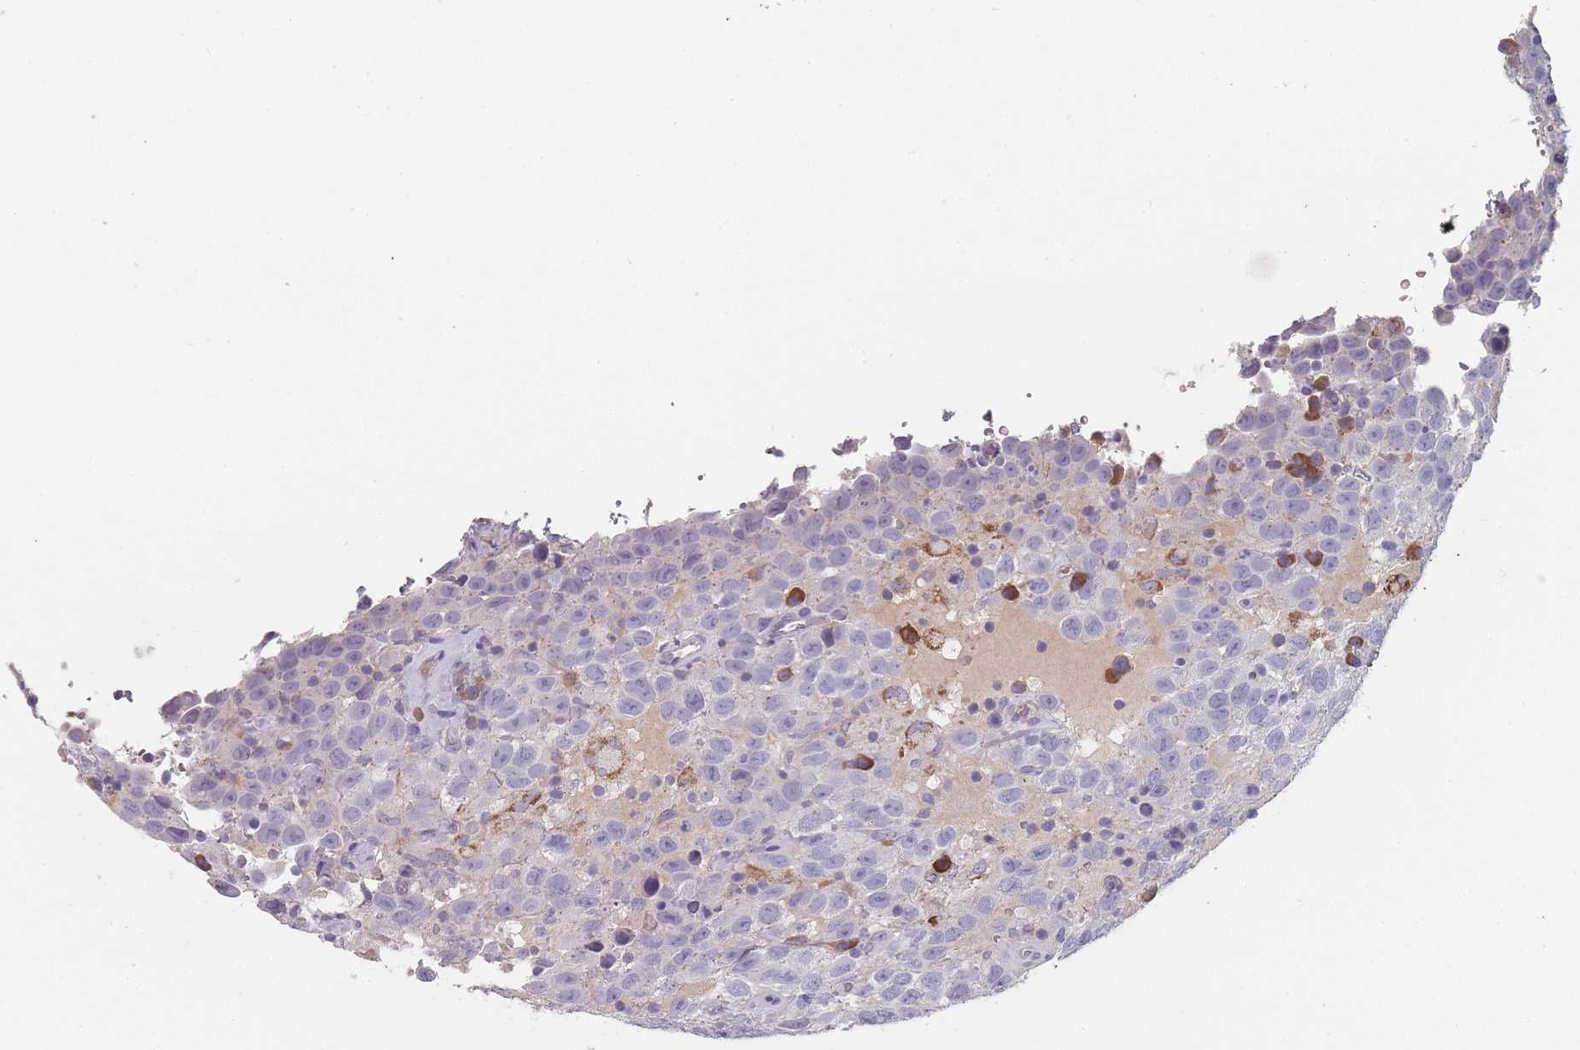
{"staining": {"intensity": "negative", "quantity": "none", "location": "none"}, "tissue": "testis cancer", "cell_type": "Tumor cells", "image_type": "cancer", "snomed": [{"axis": "morphology", "description": "Seminoma, NOS"}, {"axis": "topography", "description": "Testis"}], "caption": "High power microscopy histopathology image of an immunohistochemistry histopathology image of testis cancer (seminoma), revealing no significant positivity in tumor cells. The staining was performed using DAB (3,3'-diaminobenzidine) to visualize the protein expression in brown, while the nuclei were stained in blue with hematoxylin (Magnification: 20x).", "gene": "SLC35E4", "patient": {"sex": "male", "age": 41}}